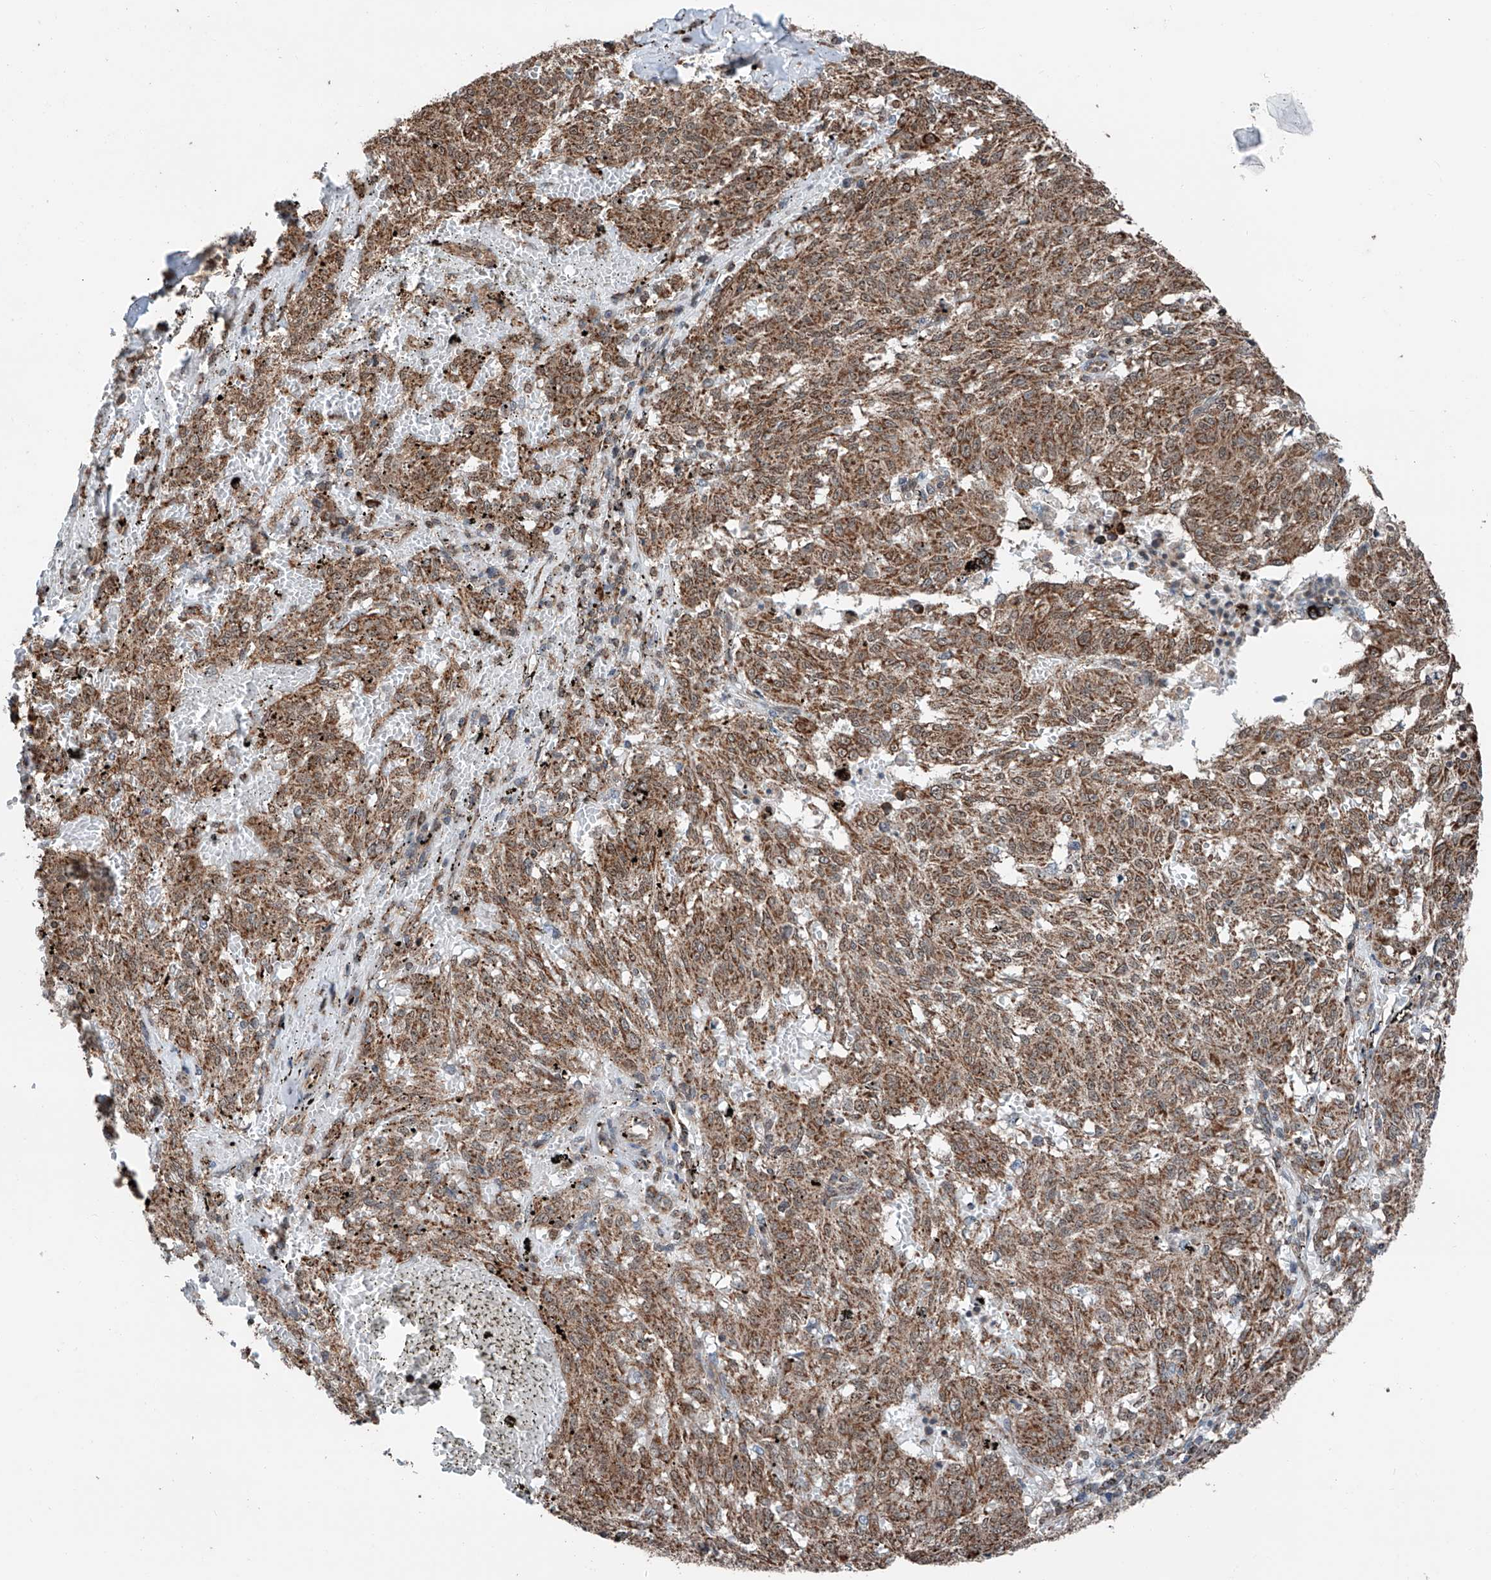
{"staining": {"intensity": "moderate", "quantity": ">75%", "location": "cytoplasmic/membranous"}, "tissue": "melanoma", "cell_type": "Tumor cells", "image_type": "cancer", "snomed": [{"axis": "morphology", "description": "Malignant melanoma, NOS"}, {"axis": "topography", "description": "Skin"}], "caption": "Malignant melanoma stained with immunohistochemistry demonstrates moderate cytoplasmic/membranous expression in approximately >75% of tumor cells. (Stains: DAB (3,3'-diaminobenzidine) in brown, nuclei in blue, Microscopy: brightfield microscopy at high magnification).", "gene": "ZNF445", "patient": {"sex": "female", "age": 72}}